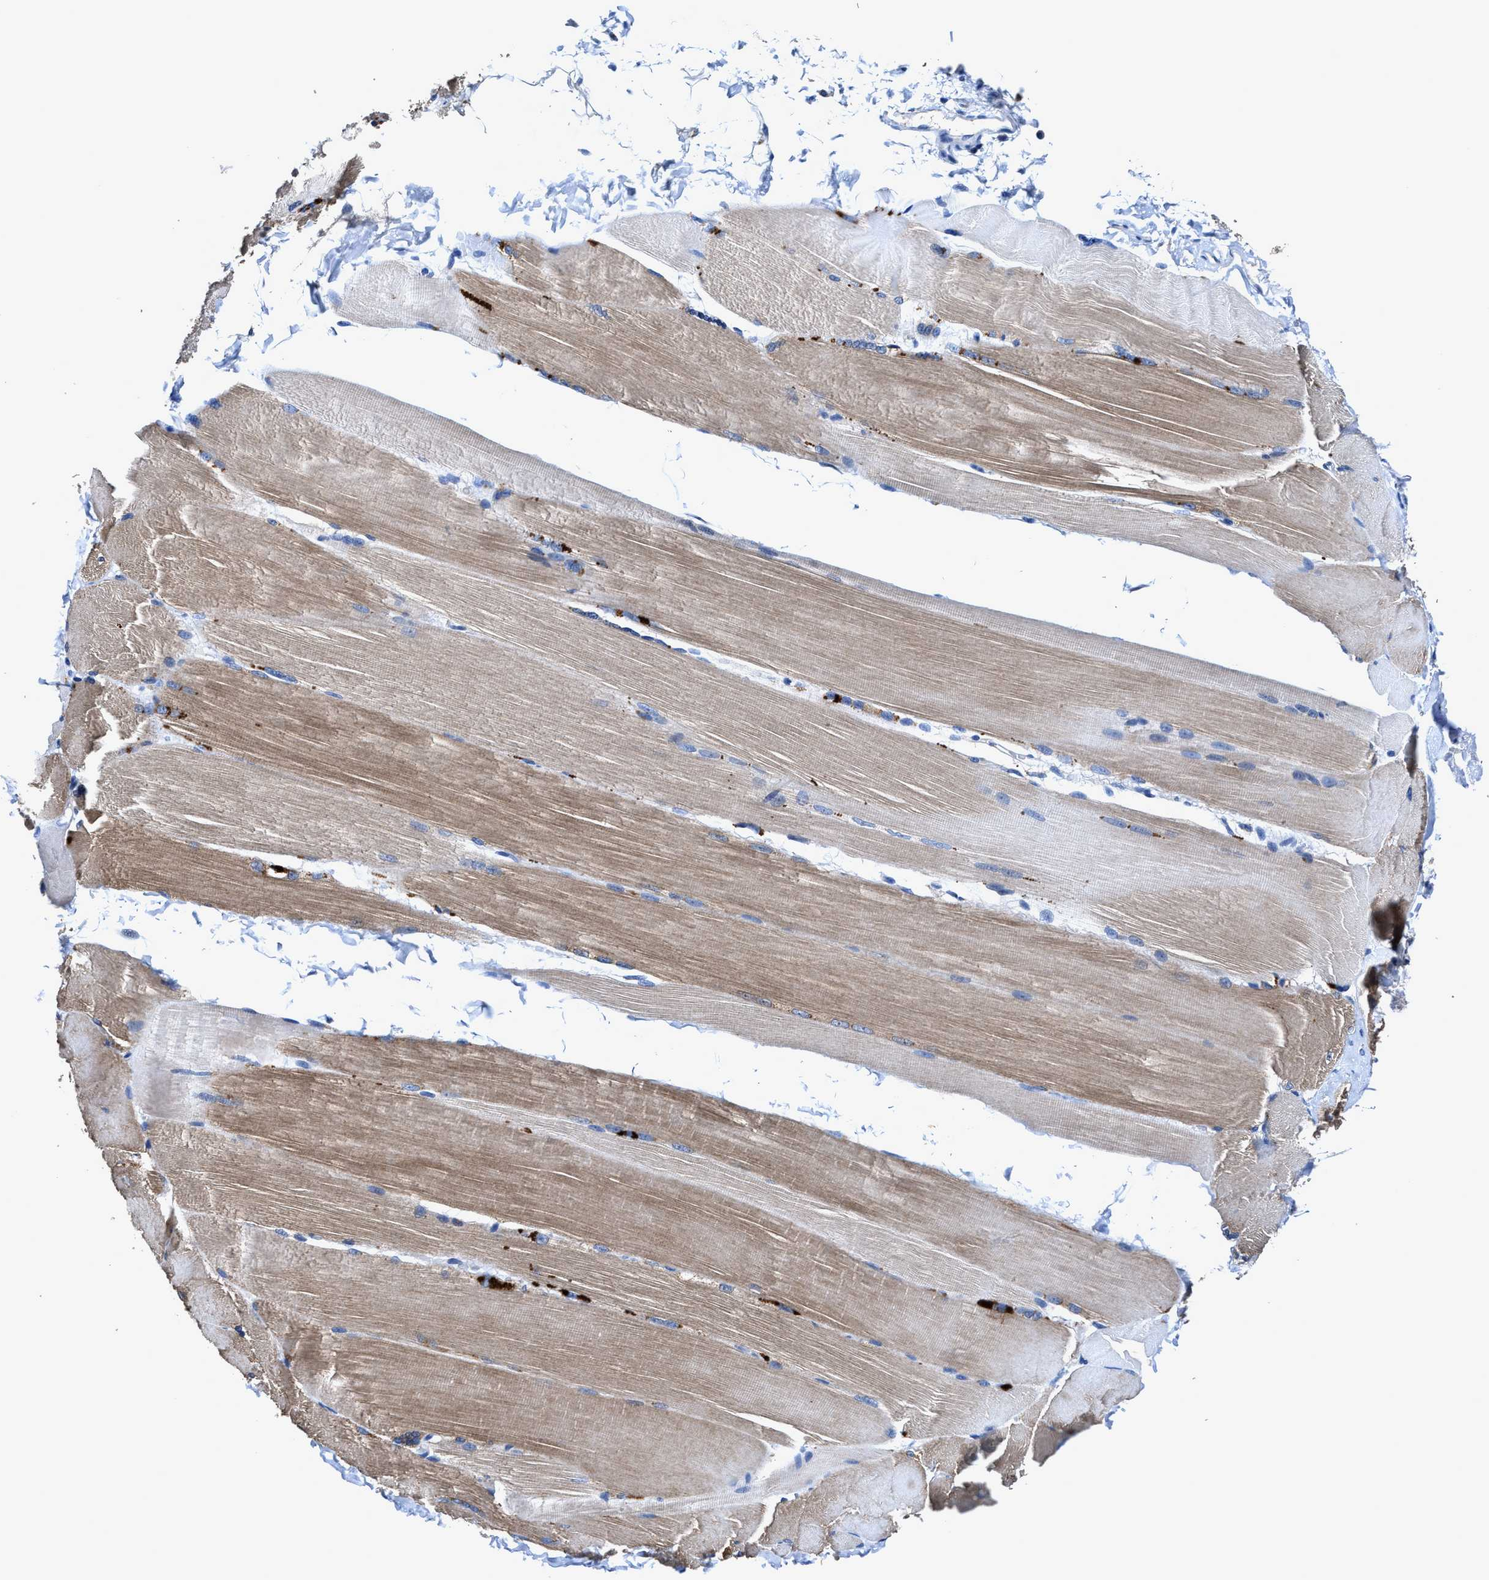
{"staining": {"intensity": "moderate", "quantity": "25%-75%", "location": "cytoplasmic/membranous"}, "tissue": "skeletal muscle", "cell_type": "Myocytes", "image_type": "normal", "snomed": [{"axis": "morphology", "description": "Normal tissue, NOS"}, {"axis": "topography", "description": "Skin"}, {"axis": "topography", "description": "Skeletal muscle"}], "caption": "A photomicrograph of skeletal muscle stained for a protein demonstrates moderate cytoplasmic/membranous brown staining in myocytes.", "gene": "UBR4", "patient": {"sex": "male", "age": 83}}